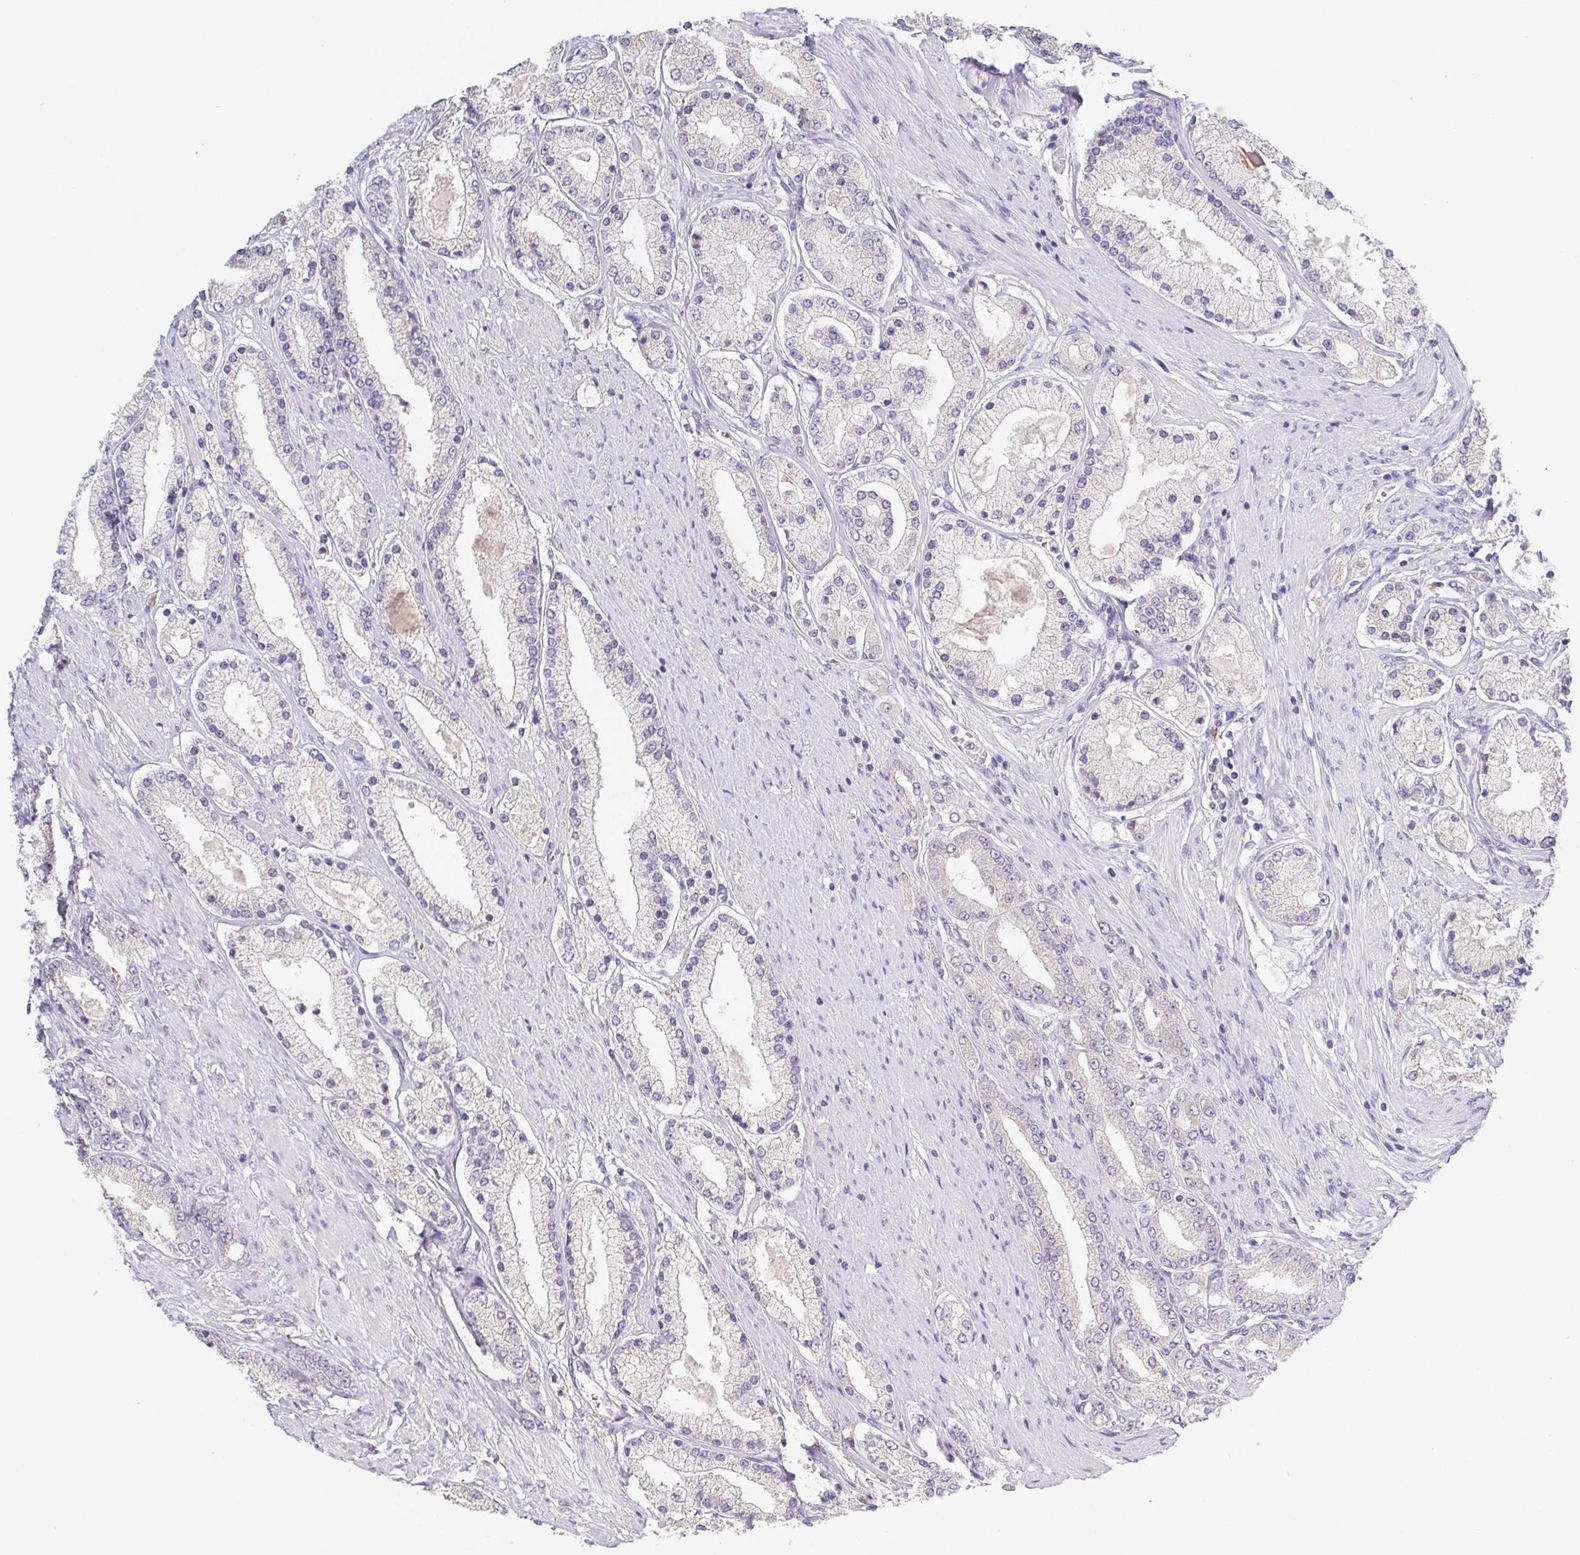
{"staining": {"intensity": "negative", "quantity": "none", "location": "none"}, "tissue": "prostate cancer", "cell_type": "Tumor cells", "image_type": "cancer", "snomed": [{"axis": "morphology", "description": "Adenocarcinoma, High grade"}, {"axis": "topography", "description": "Prostate"}], "caption": "Immunohistochemical staining of prostate high-grade adenocarcinoma displays no significant positivity in tumor cells.", "gene": "ADAM8", "patient": {"sex": "male", "age": 67}}